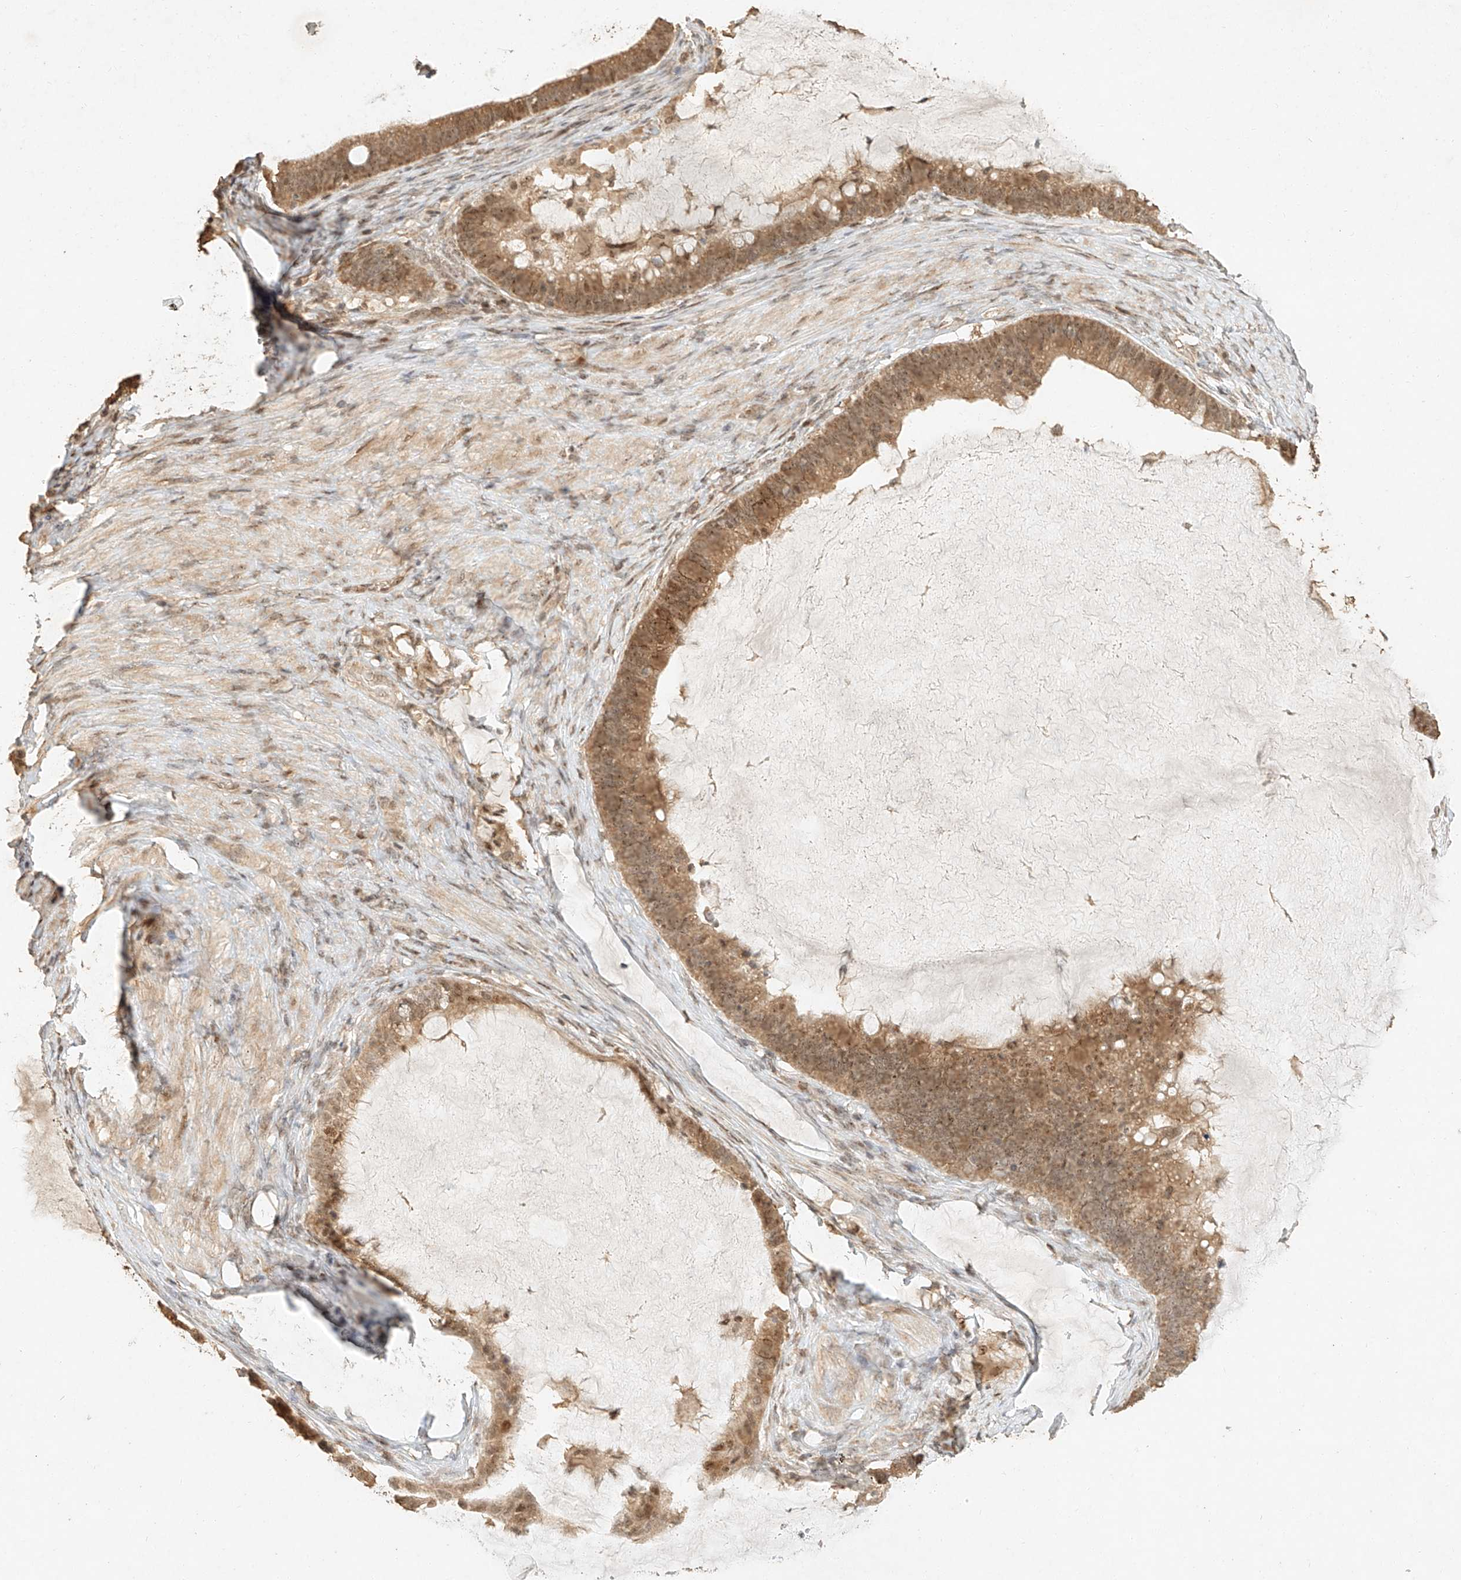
{"staining": {"intensity": "moderate", "quantity": ">75%", "location": "cytoplasmic/membranous,nuclear"}, "tissue": "ovarian cancer", "cell_type": "Tumor cells", "image_type": "cancer", "snomed": [{"axis": "morphology", "description": "Cystadenocarcinoma, mucinous, NOS"}, {"axis": "topography", "description": "Ovary"}], "caption": "Human ovarian cancer stained for a protein (brown) displays moderate cytoplasmic/membranous and nuclear positive expression in approximately >75% of tumor cells.", "gene": "CXorf58", "patient": {"sex": "female", "age": 61}}